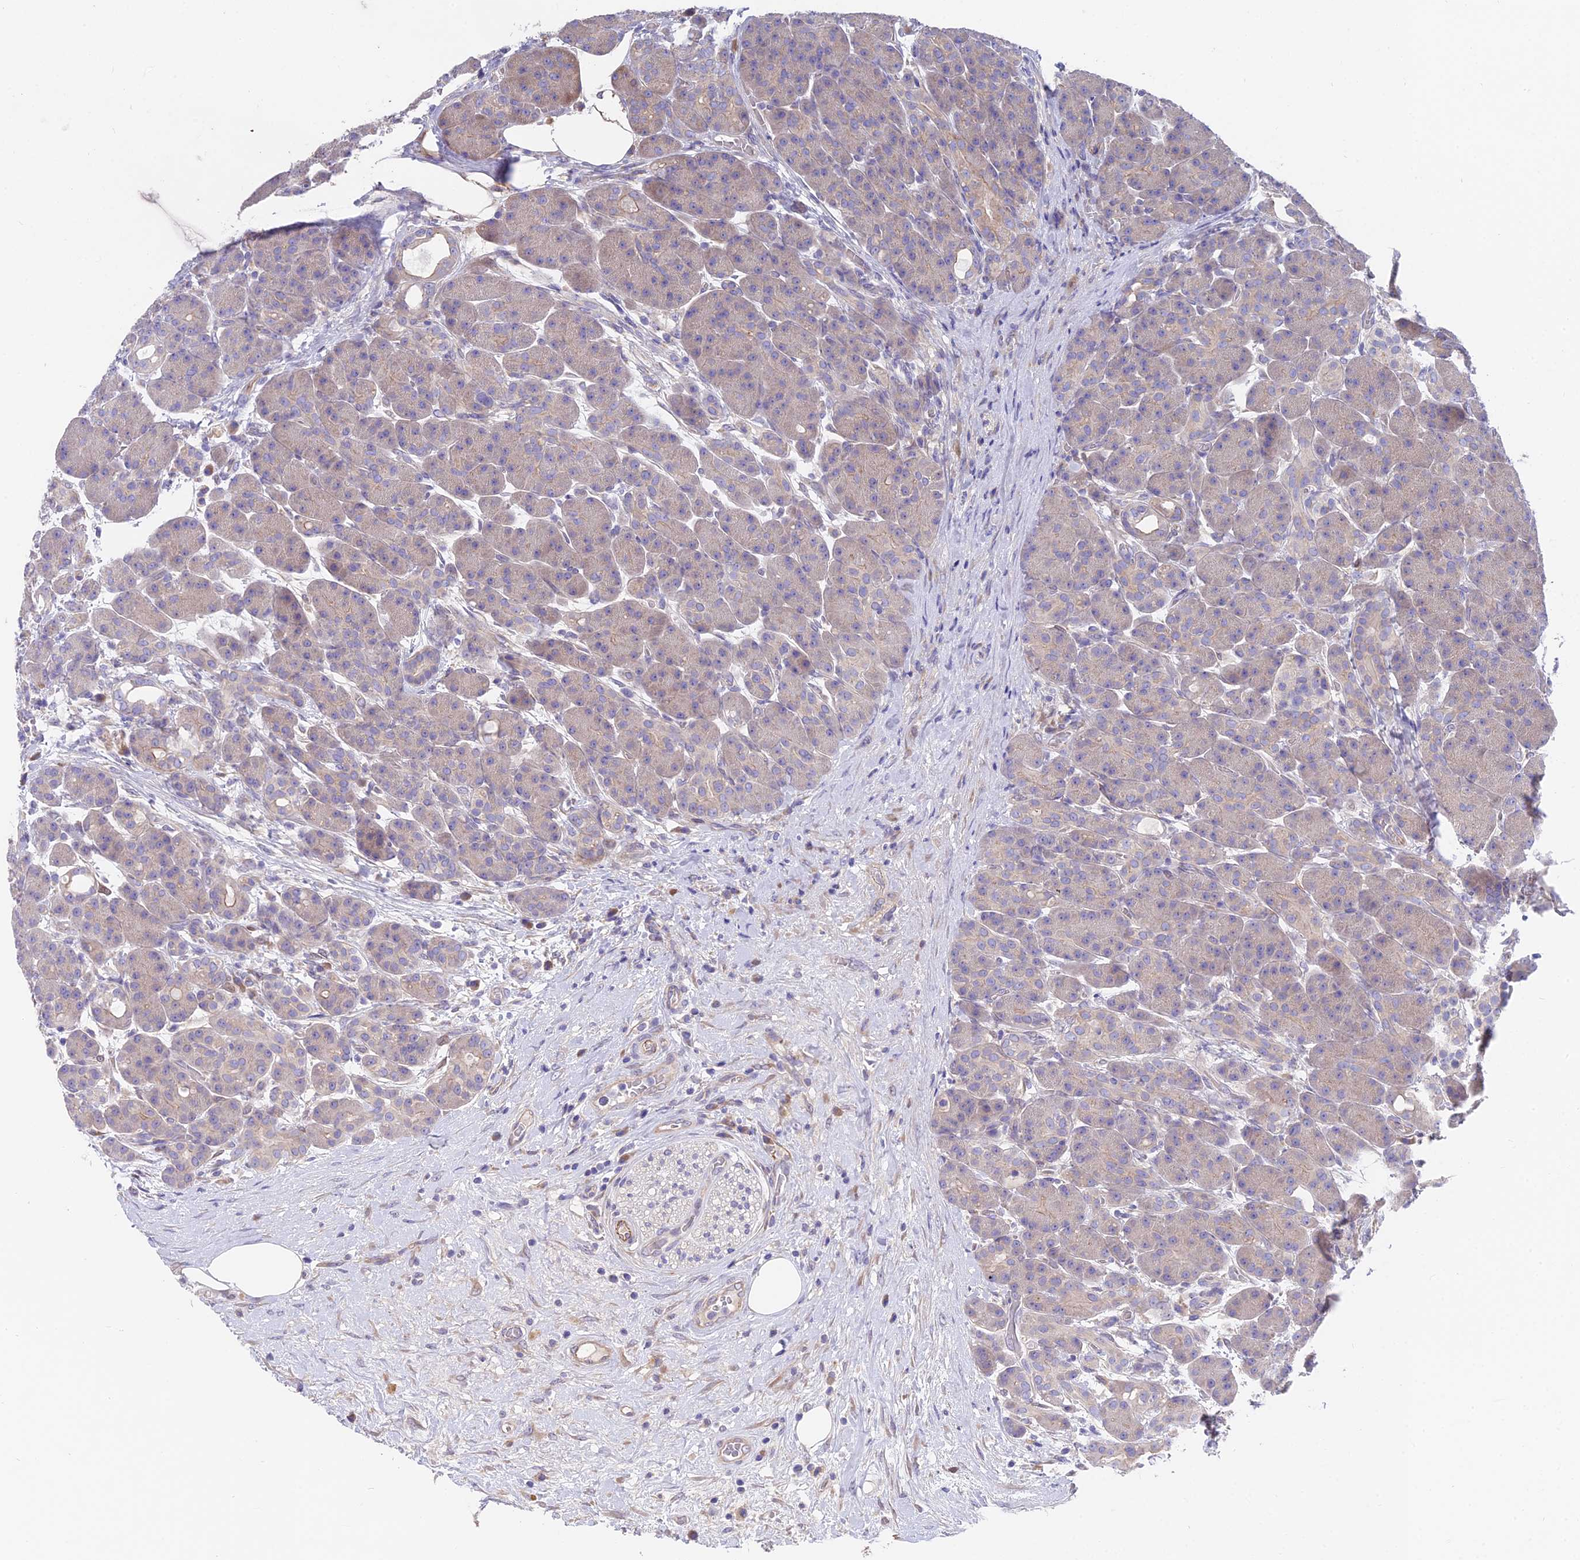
{"staining": {"intensity": "weak", "quantity": "25%-75%", "location": "cytoplasmic/membranous"}, "tissue": "pancreas", "cell_type": "Exocrine glandular cells", "image_type": "normal", "snomed": [{"axis": "morphology", "description": "Normal tissue, NOS"}, {"axis": "topography", "description": "Pancreas"}], "caption": "Pancreas stained with DAB IHC demonstrates low levels of weak cytoplasmic/membranous staining in approximately 25%-75% of exocrine glandular cells. The staining was performed using DAB (3,3'-diaminobenzidine), with brown indicating positive protein expression. Nuclei are stained blue with hematoxylin.", "gene": "FAM168B", "patient": {"sex": "male", "age": 63}}